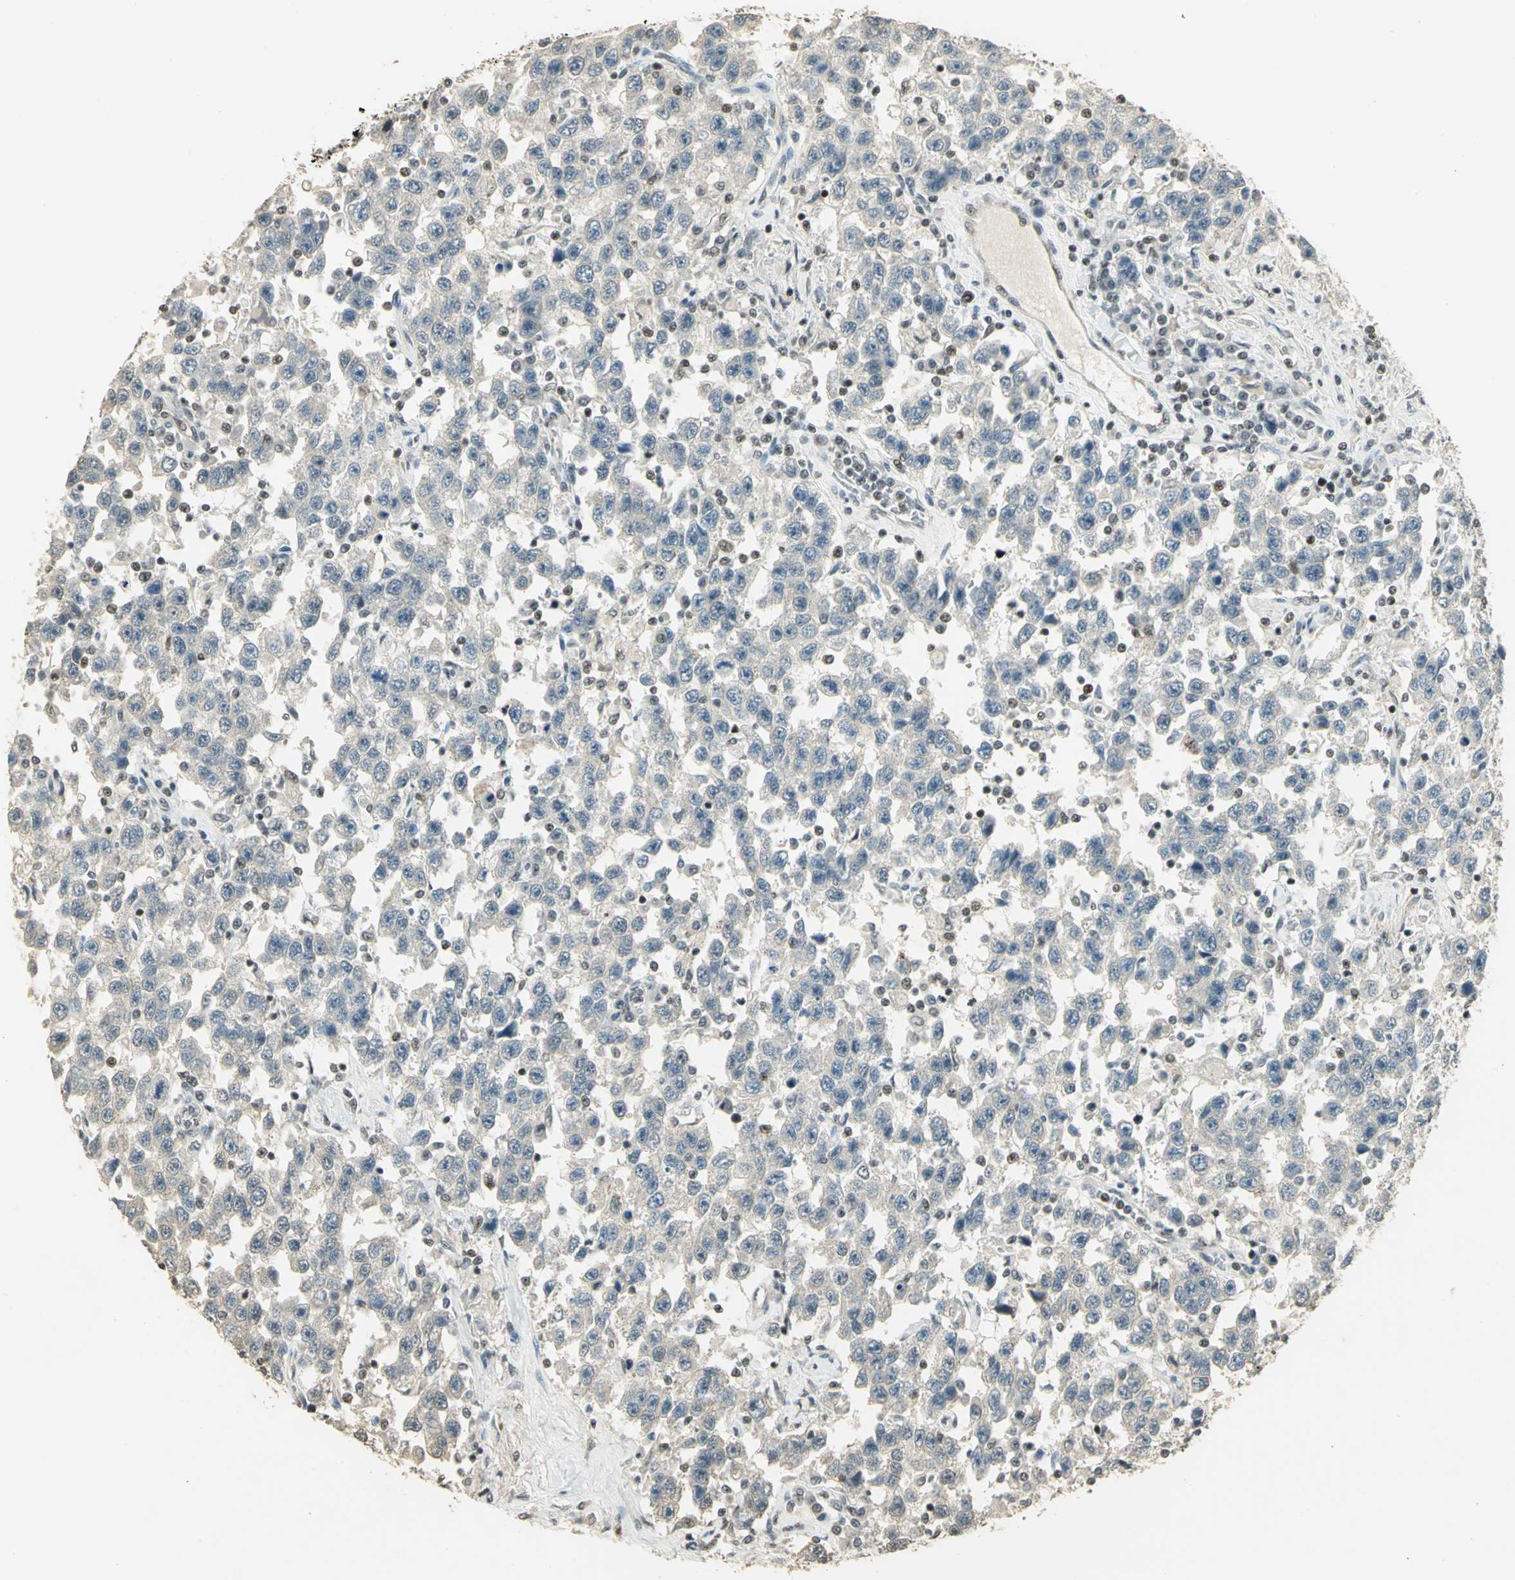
{"staining": {"intensity": "negative", "quantity": "none", "location": "none"}, "tissue": "testis cancer", "cell_type": "Tumor cells", "image_type": "cancer", "snomed": [{"axis": "morphology", "description": "Seminoma, NOS"}, {"axis": "topography", "description": "Testis"}], "caption": "IHC of human testis cancer exhibits no positivity in tumor cells.", "gene": "ELF1", "patient": {"sex": "male", "age": 41}}